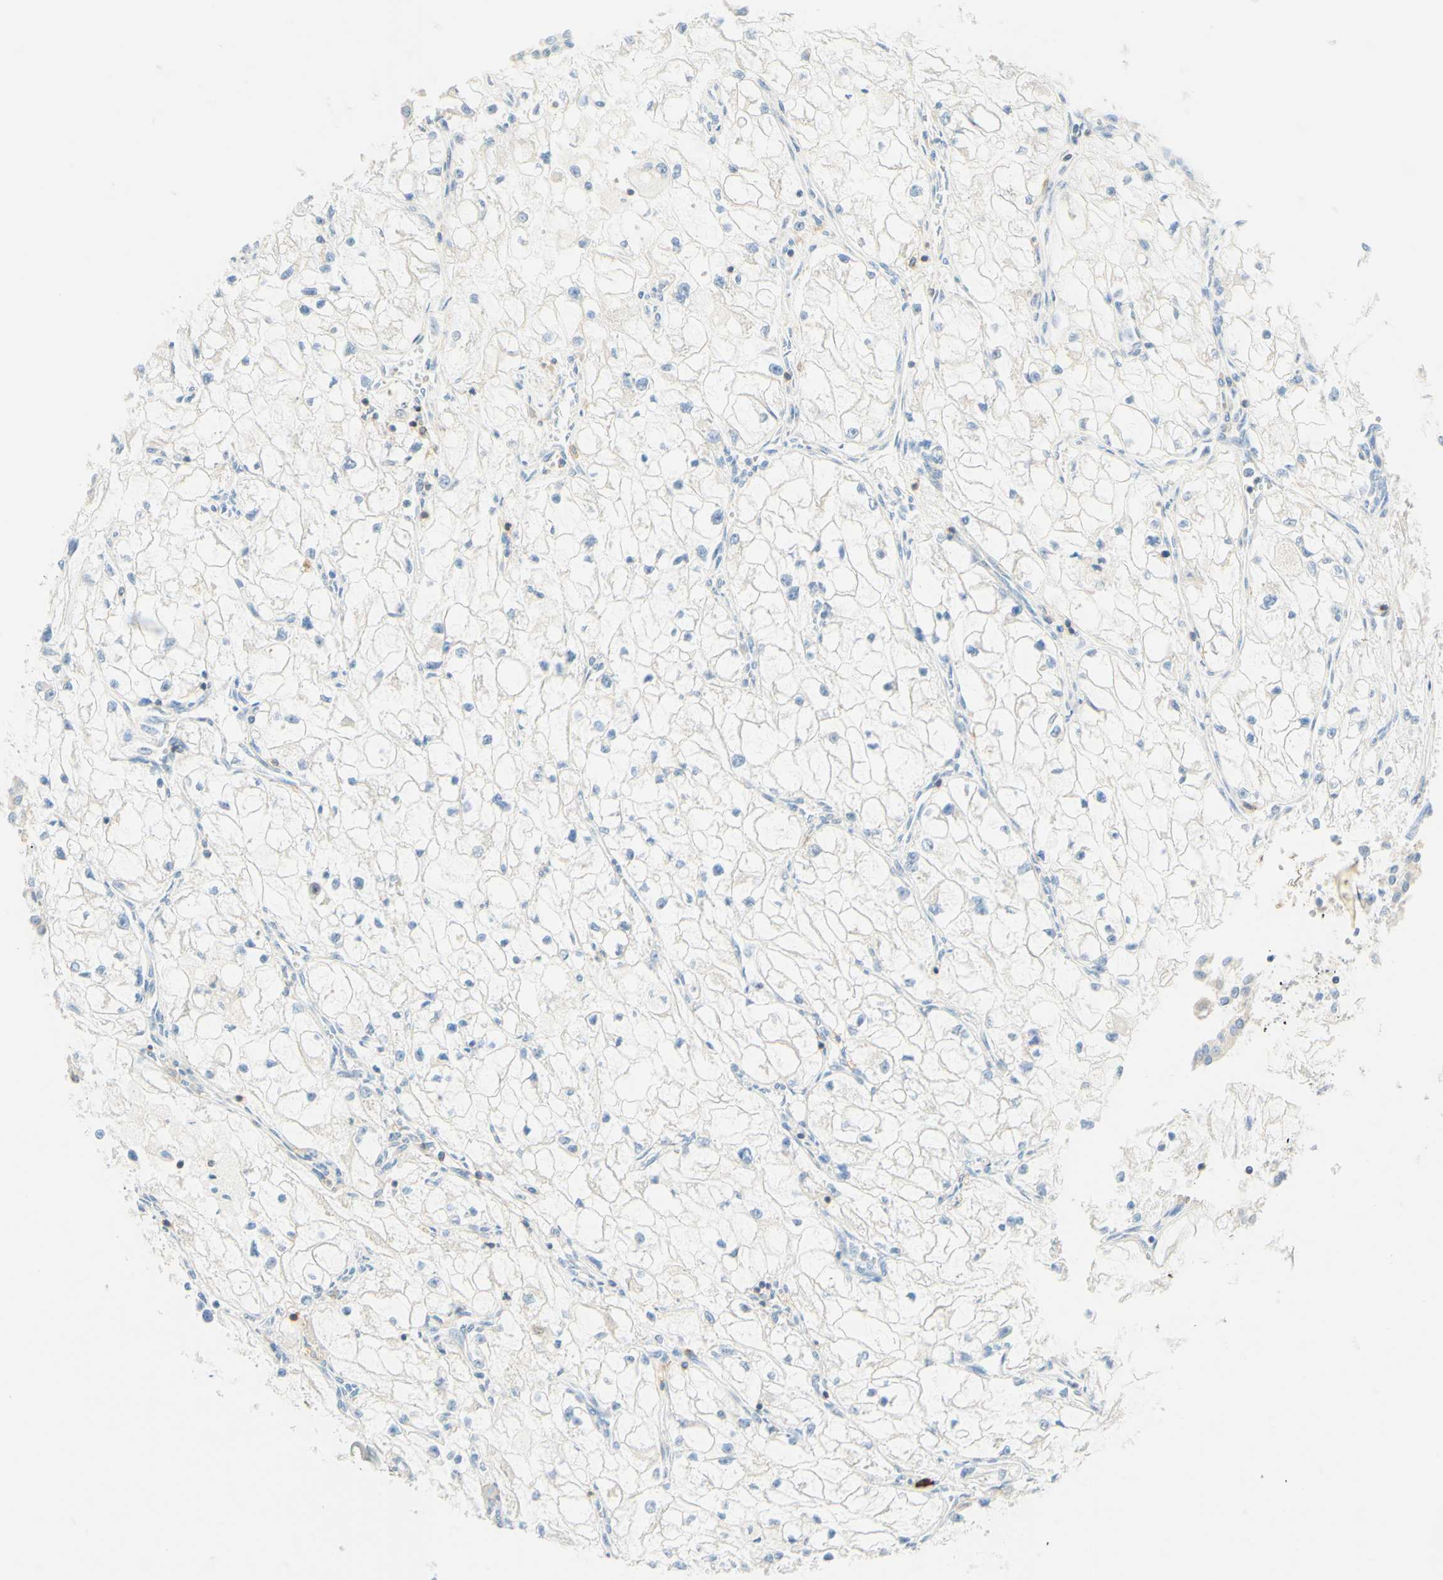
{"staining": {"intensity": "negative", "quantity": "none", "location": "none"}, "tissue": "renal cancer", "cell_type": "Tumor cells", "image_type": "cancer", "snomed": [{"axis": "morphology", "description": "Adenocarcinoma, NOS"}, {"axis": "topography", "description": "Kidney"}], "caption": "There is no significant positivity in tumor cells of renal cancer.", "gene": "LAT", "patient": {"sex": "female", "age": 70}}